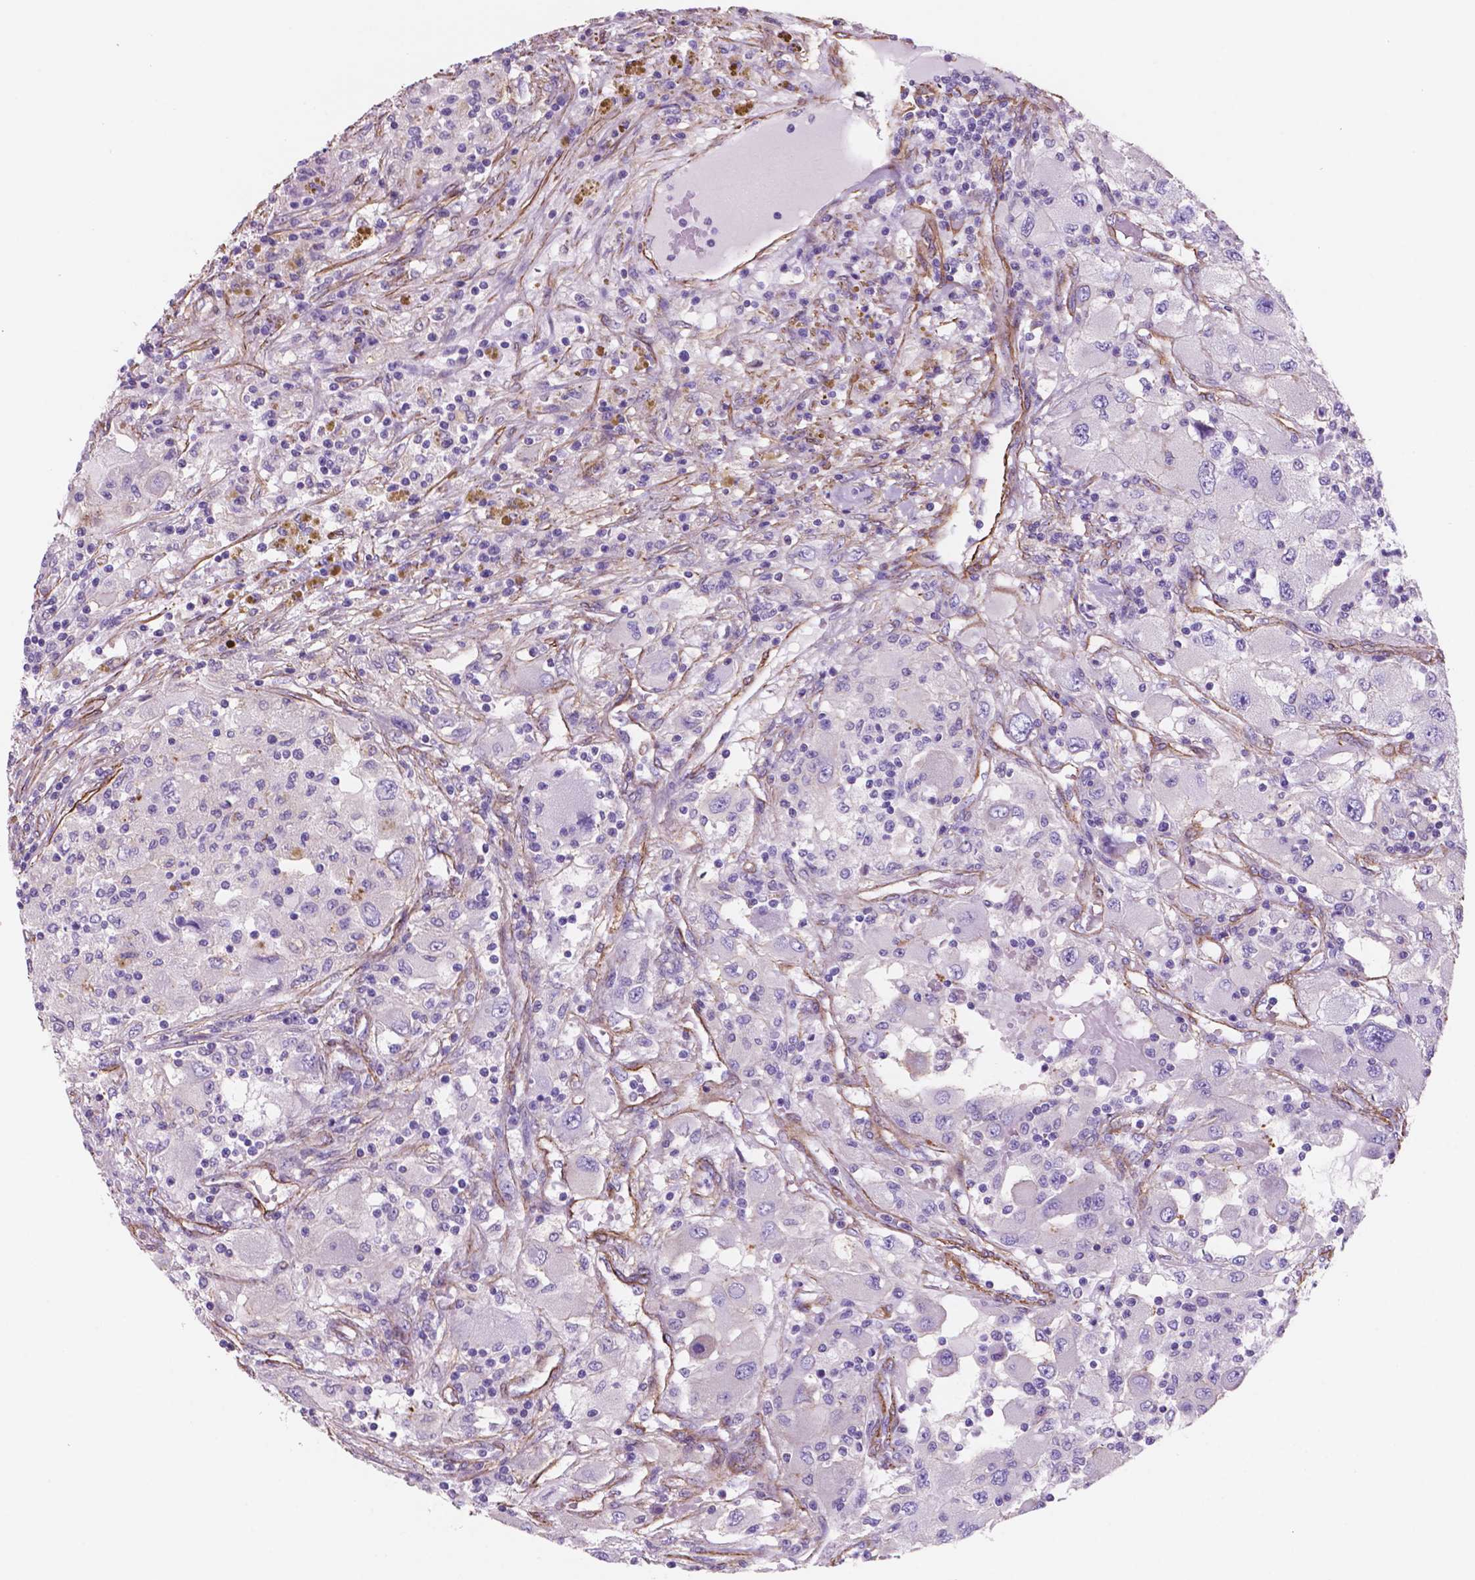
{"staining": {"intensity": "negative", "quantity": "none", "location": "none"}, "tissue": "renal cancer", "cell_type": "Tumor cells", "image_type": "cancer", "snomed": [{"axis": "morphology", "description": "Adenocarcinoma, NOS"}, {"axis": "topography", "description": "Kidney"}], "caption": "Tumor cells show no significant expression in renal cancer (adenocarcinoma).", "gene": "TOR2A", "patient": {"sex": "female", "age": 67}}